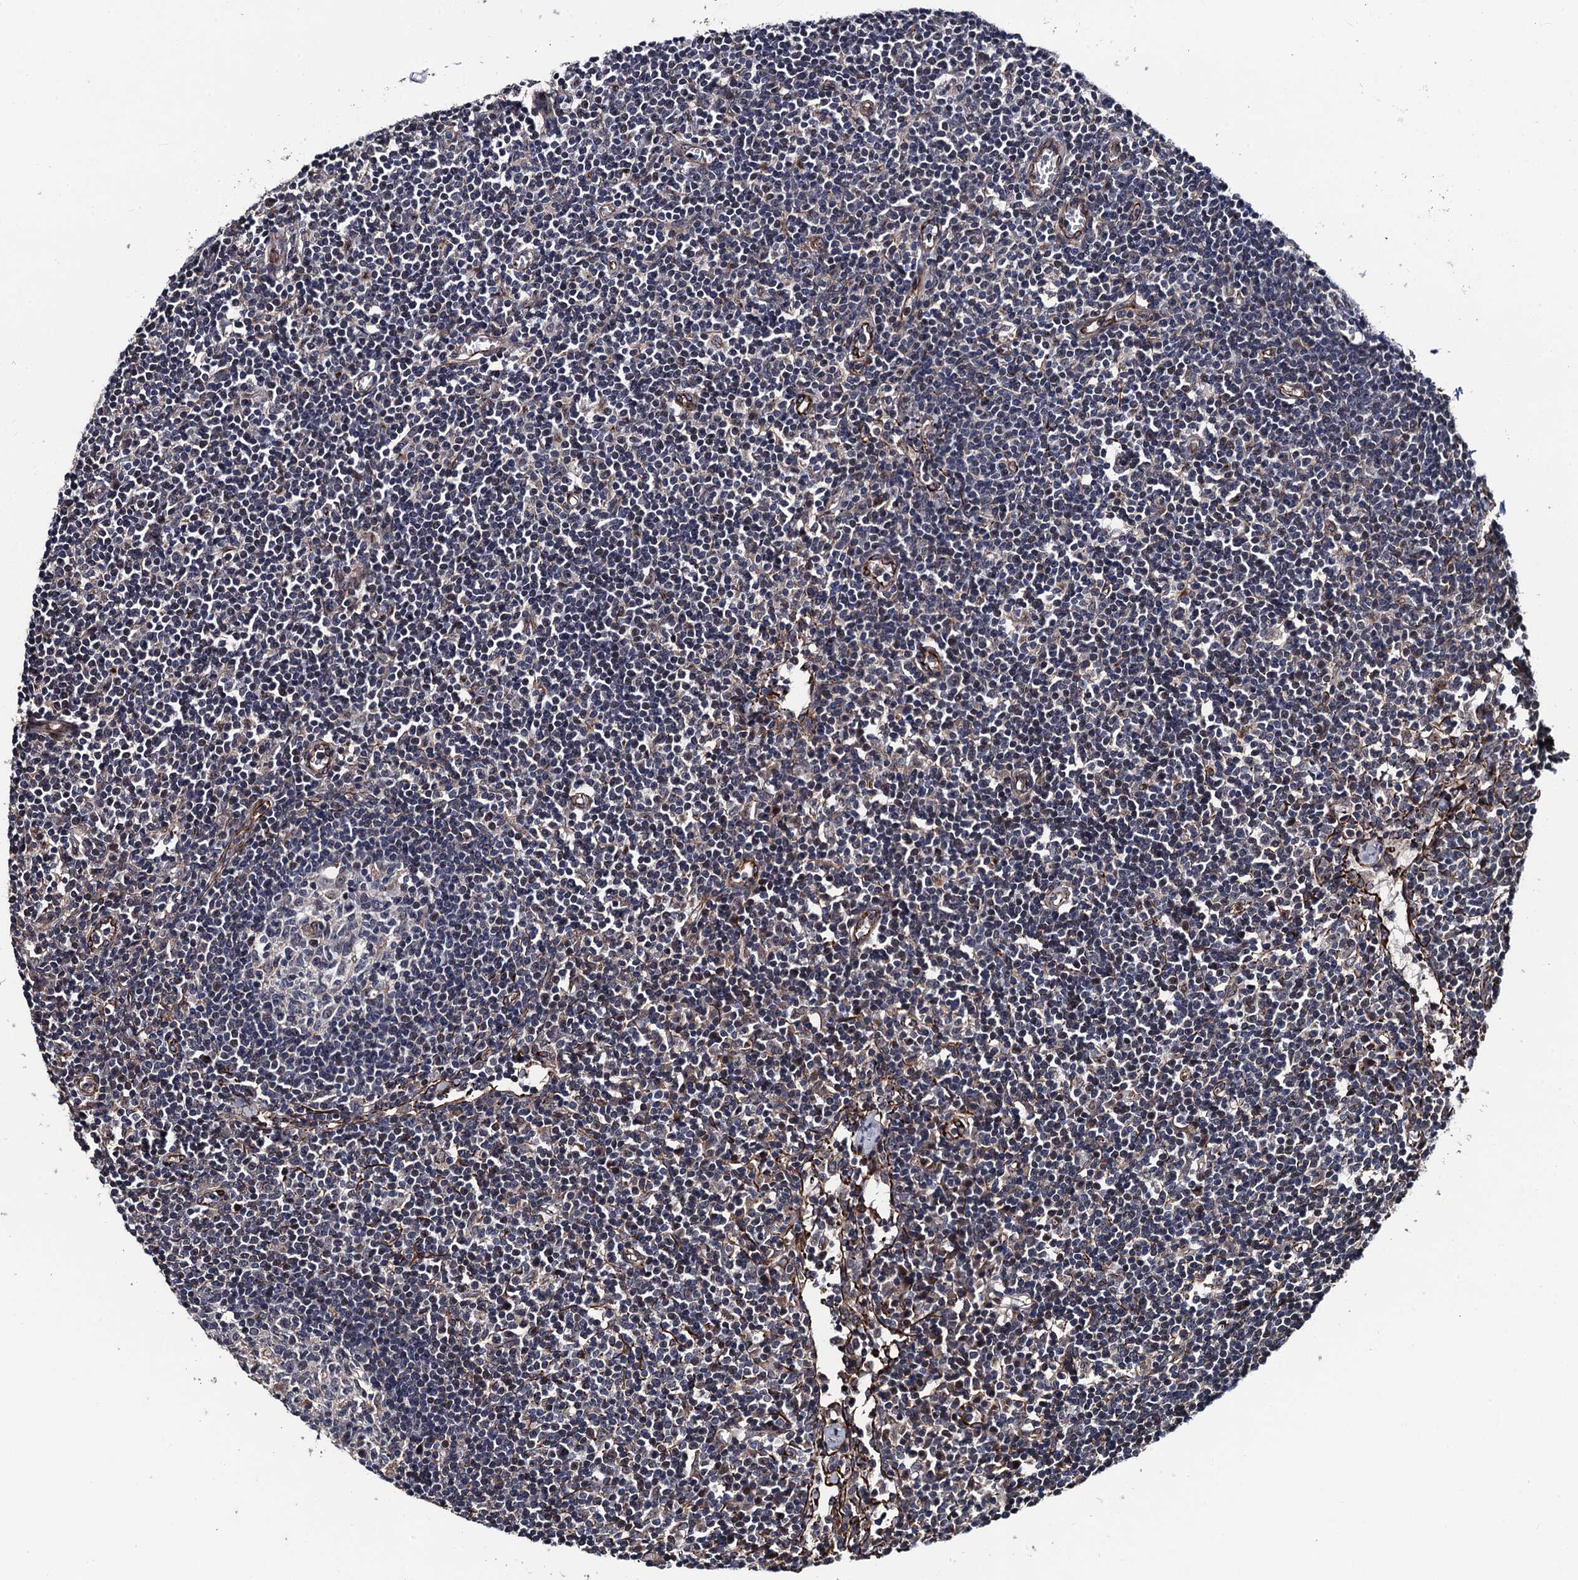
{"staining": {"intensity": "negative", "quantity": "none", "location": "none"}, "tissue": "lymph node", "cell_type": "Germinal center cells", "image_type": "normal", "snomed": [{"axis": "morphology", "description": "Normal tissue, NOS"}, {"axis": "topography", "description": "Lymph node"}], "caption": "High magnification brightfield microscopy of benign lymph node stained with DAB (brown) and counterstained with hematoxylin (blue): germinal center cells show no significant positivity.", "gene": "FSIP1", "patient": {"sex": "female", "age": 55}}